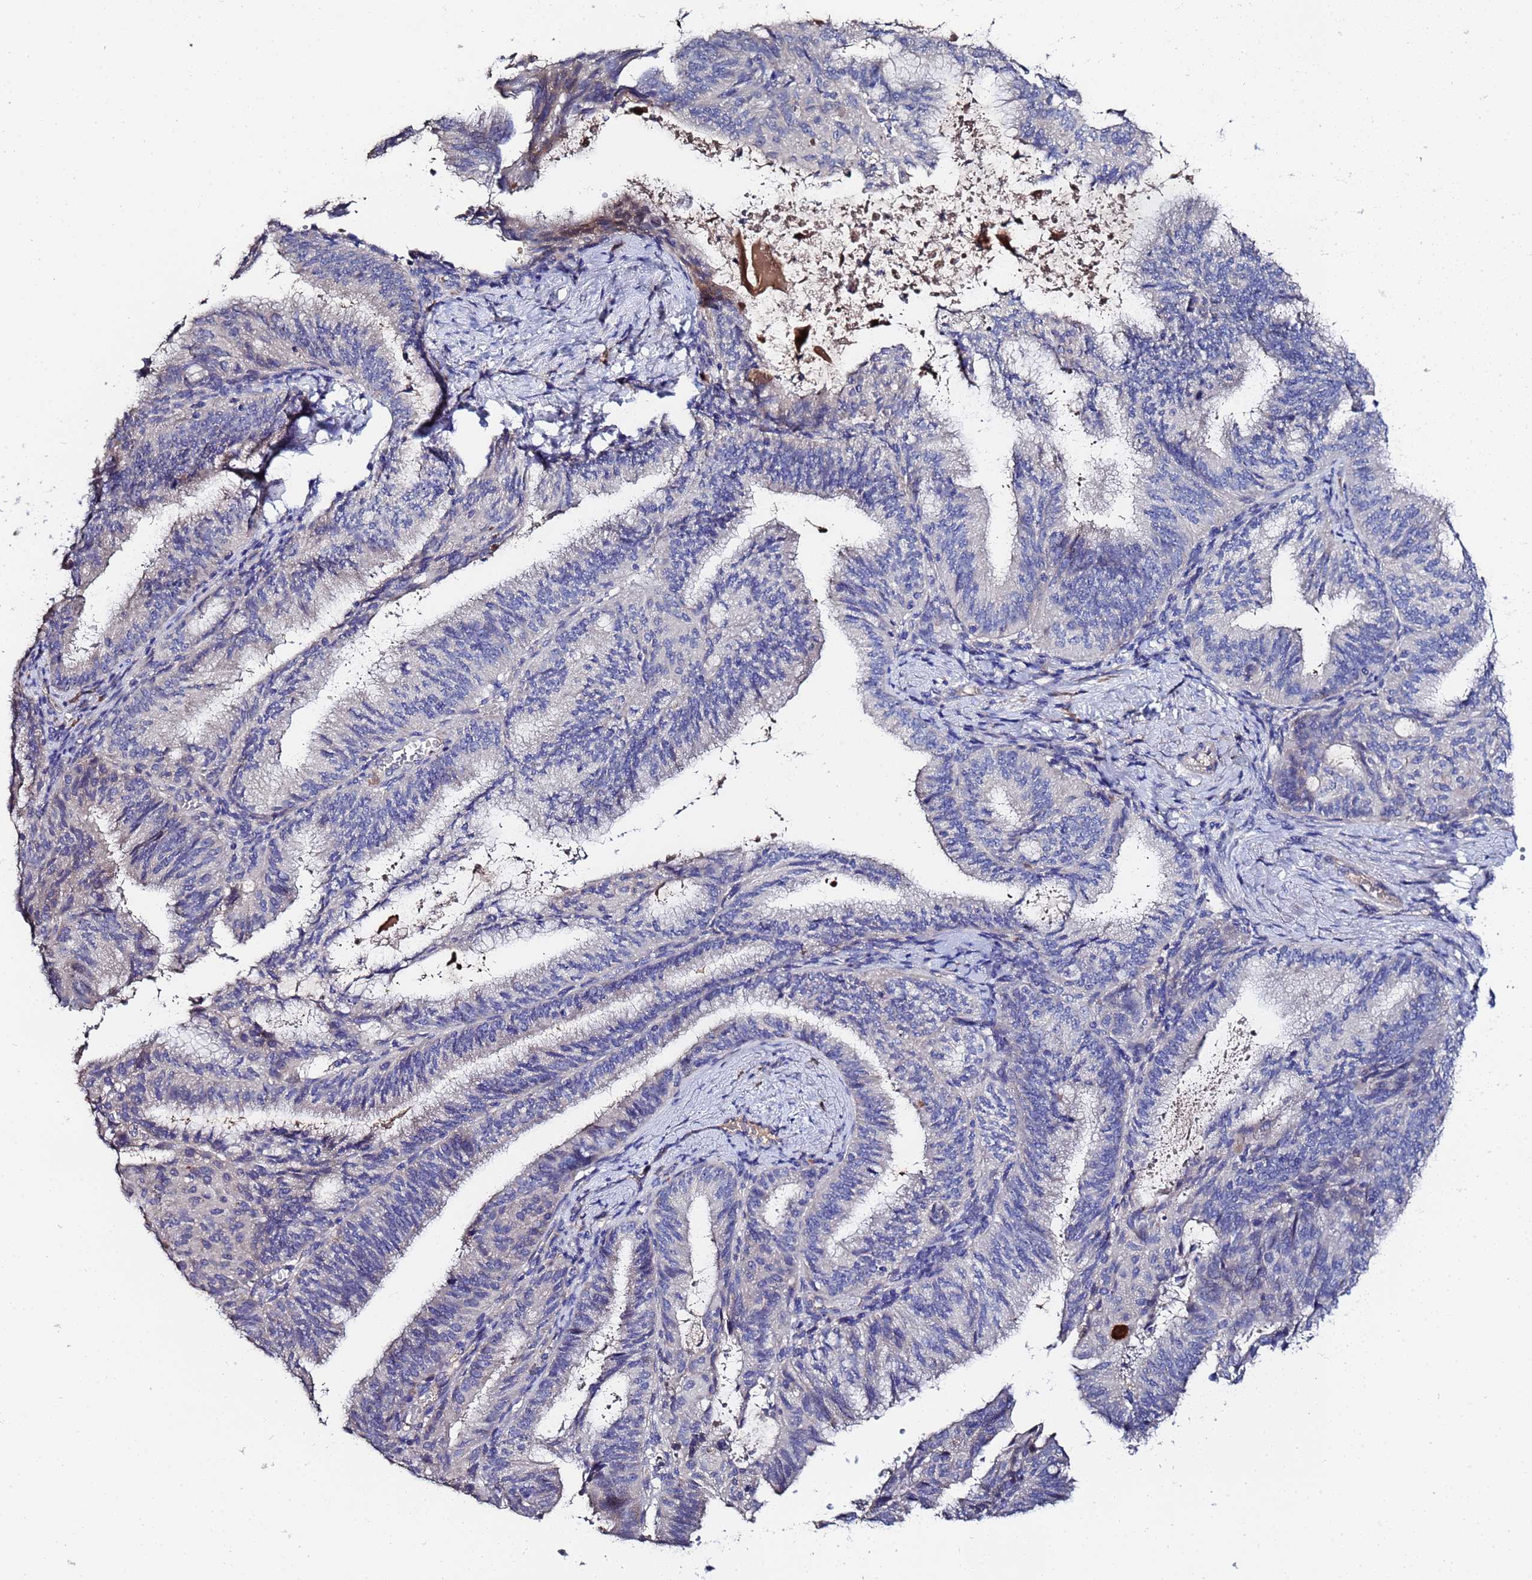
{"staining": {"intensity": "negative", "quantity": "none", "location": "none"}, "tissue": "endometrial cancer", "cell_type": "Tumor cells", "image_type": "cancer", "snomed": [{"axis": "morphology", "description": "Adenocarcinoma, NOS"}, {"axis": "topography", "description": "Endometrium"}], "caption": "Immunohistochemistry (IHC) micrograph of neoplastic tissue: endometrial cancer (adenocarcinoma) stained with DAB shows no significant protein expression in tumor cells.", "gene": "TCP10L", "patient": {"sex": "female", "age": 49}}